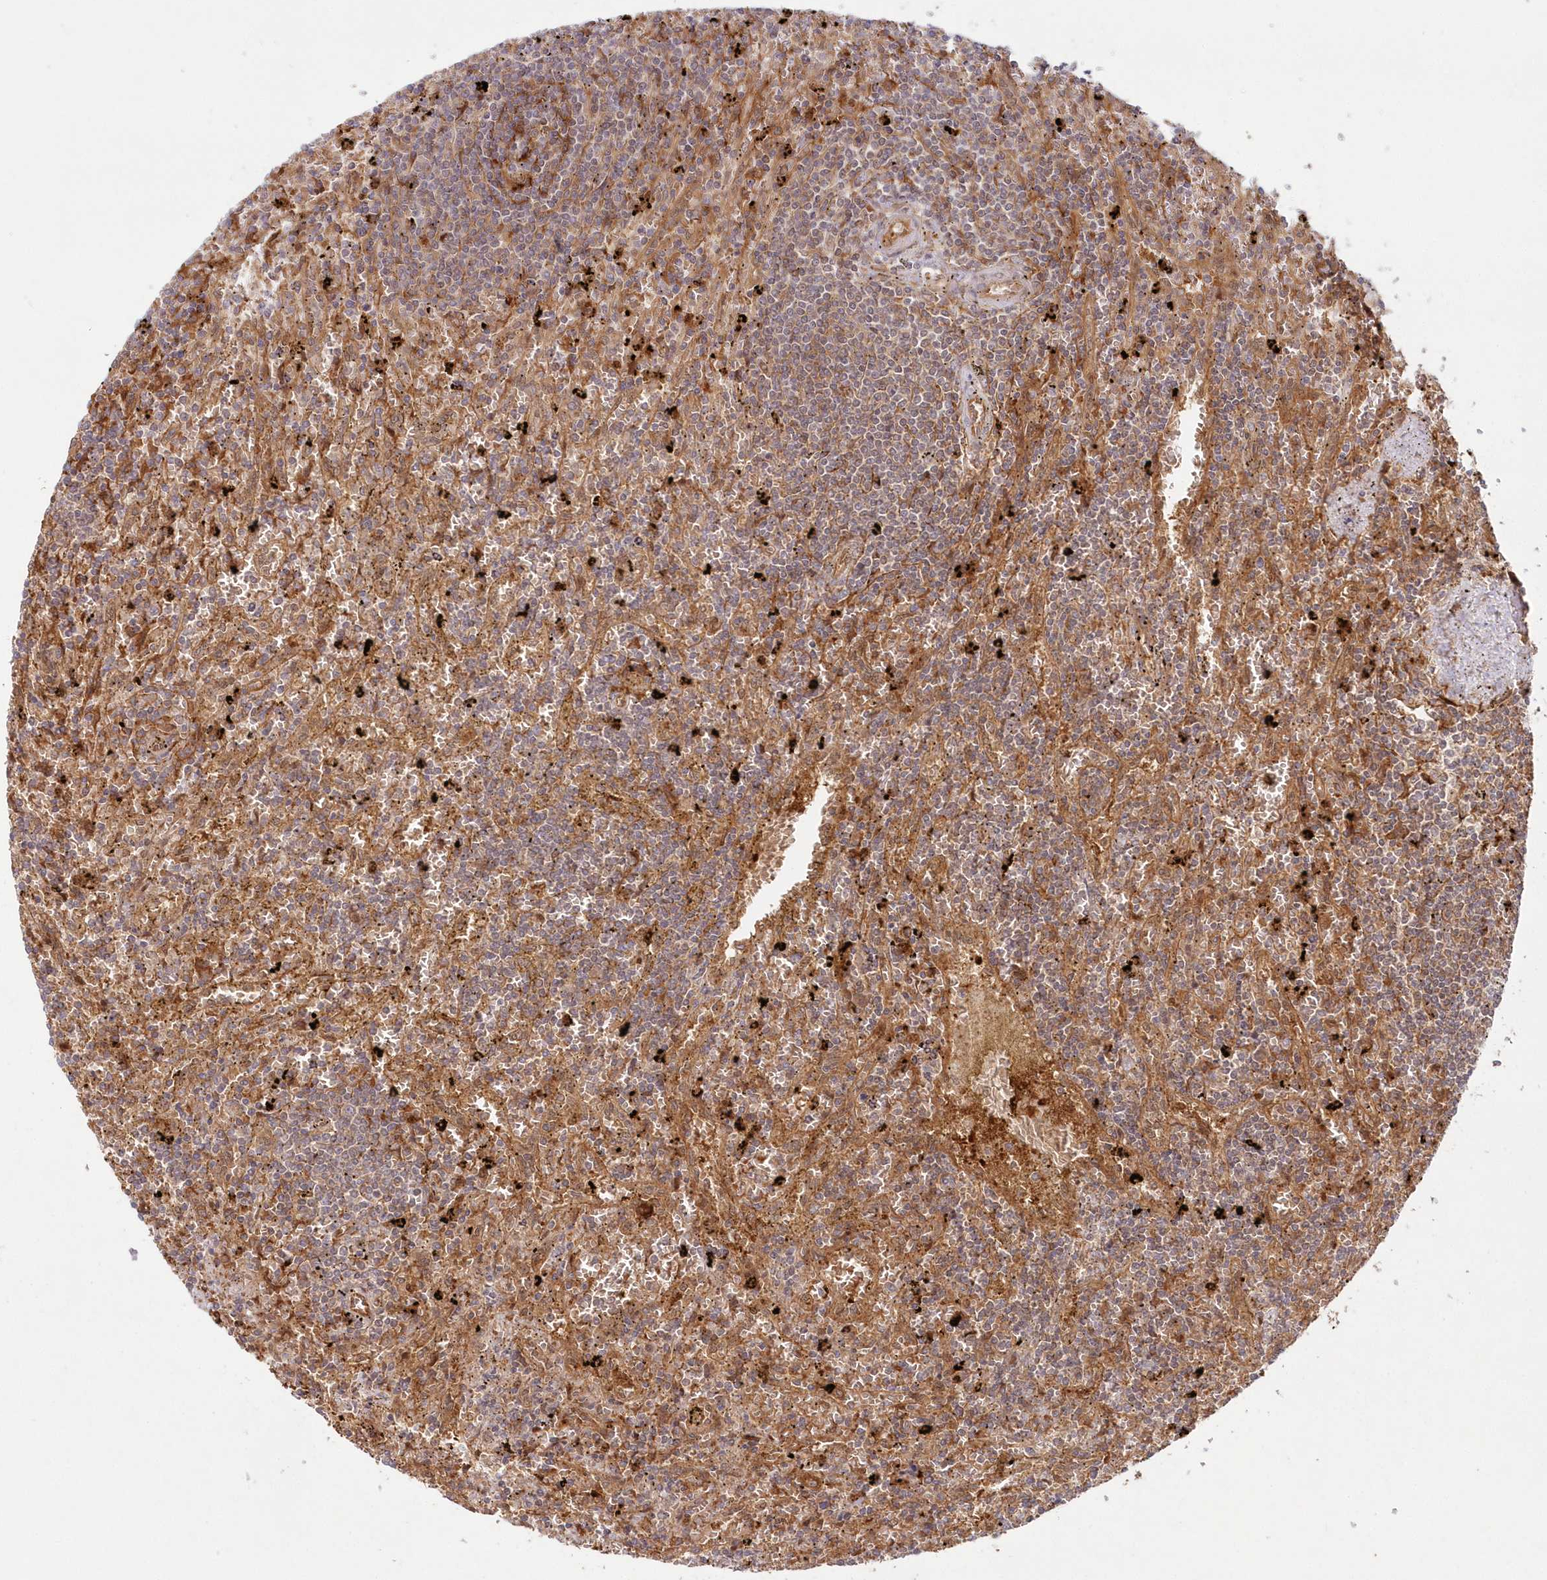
{"staining": {"intensity": "weak", "quantity": ">75%", "location": "cytoplasmic/membranous"}, "tissue": "lymphoma", "cell_type": "Tumor cells", "image_type": "cancer", "snomed": [{"axis": "morphology", "description": "Malignant lymphoma, non-Hodgkin's type, Low grade"}, {"axis": "topography", "description": "Spleen"}], "caption": "Protein staining by immunohistochemistry (IHC) exhibits weak cytoplasmic/membranous staining in about >75% of tumor cells in malignant lymphoma, non-Hodgkin's type (low-grade).", "gene": "GBE1", "patient": {"sex": "male", "age": 76}}